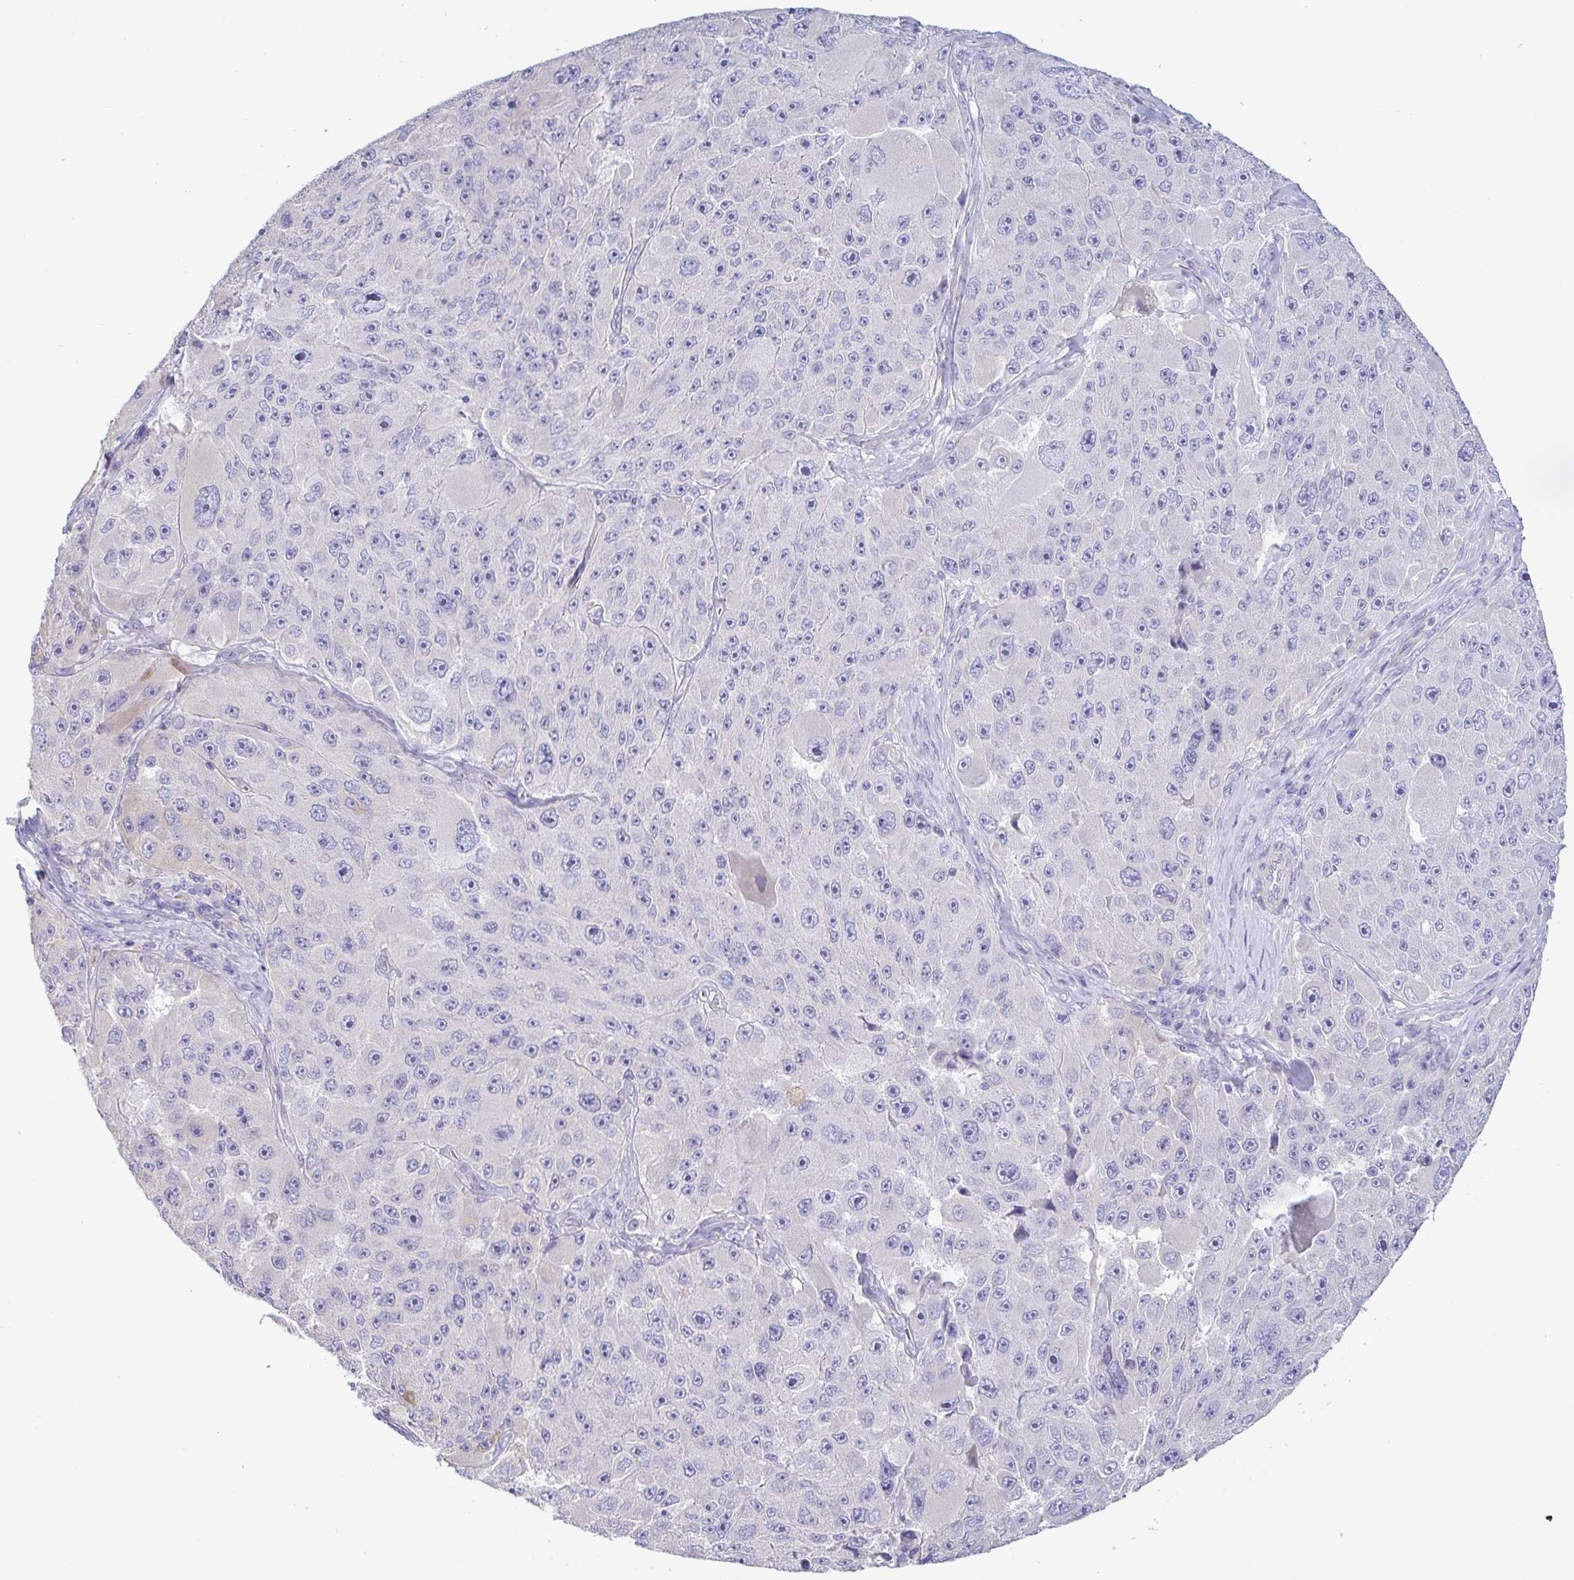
{"staining": {"intensity": "negative", "quantity": "none", "location": "none"}, "tissue": "melanoma", "cell_type": "Tumor cells", "image_type": "cancer", "snomed": [{"axis": "morphology", "description": "Malignant melanoma, Metastatic site"}, {"axis": "topography", "description": "Lymph node"}], "caption": "Histopathology image shows no protein staining in tumor cells of melanoma tissue.", "gene": "TNNI2", "patient": {"sex": "male", "age": 62}}